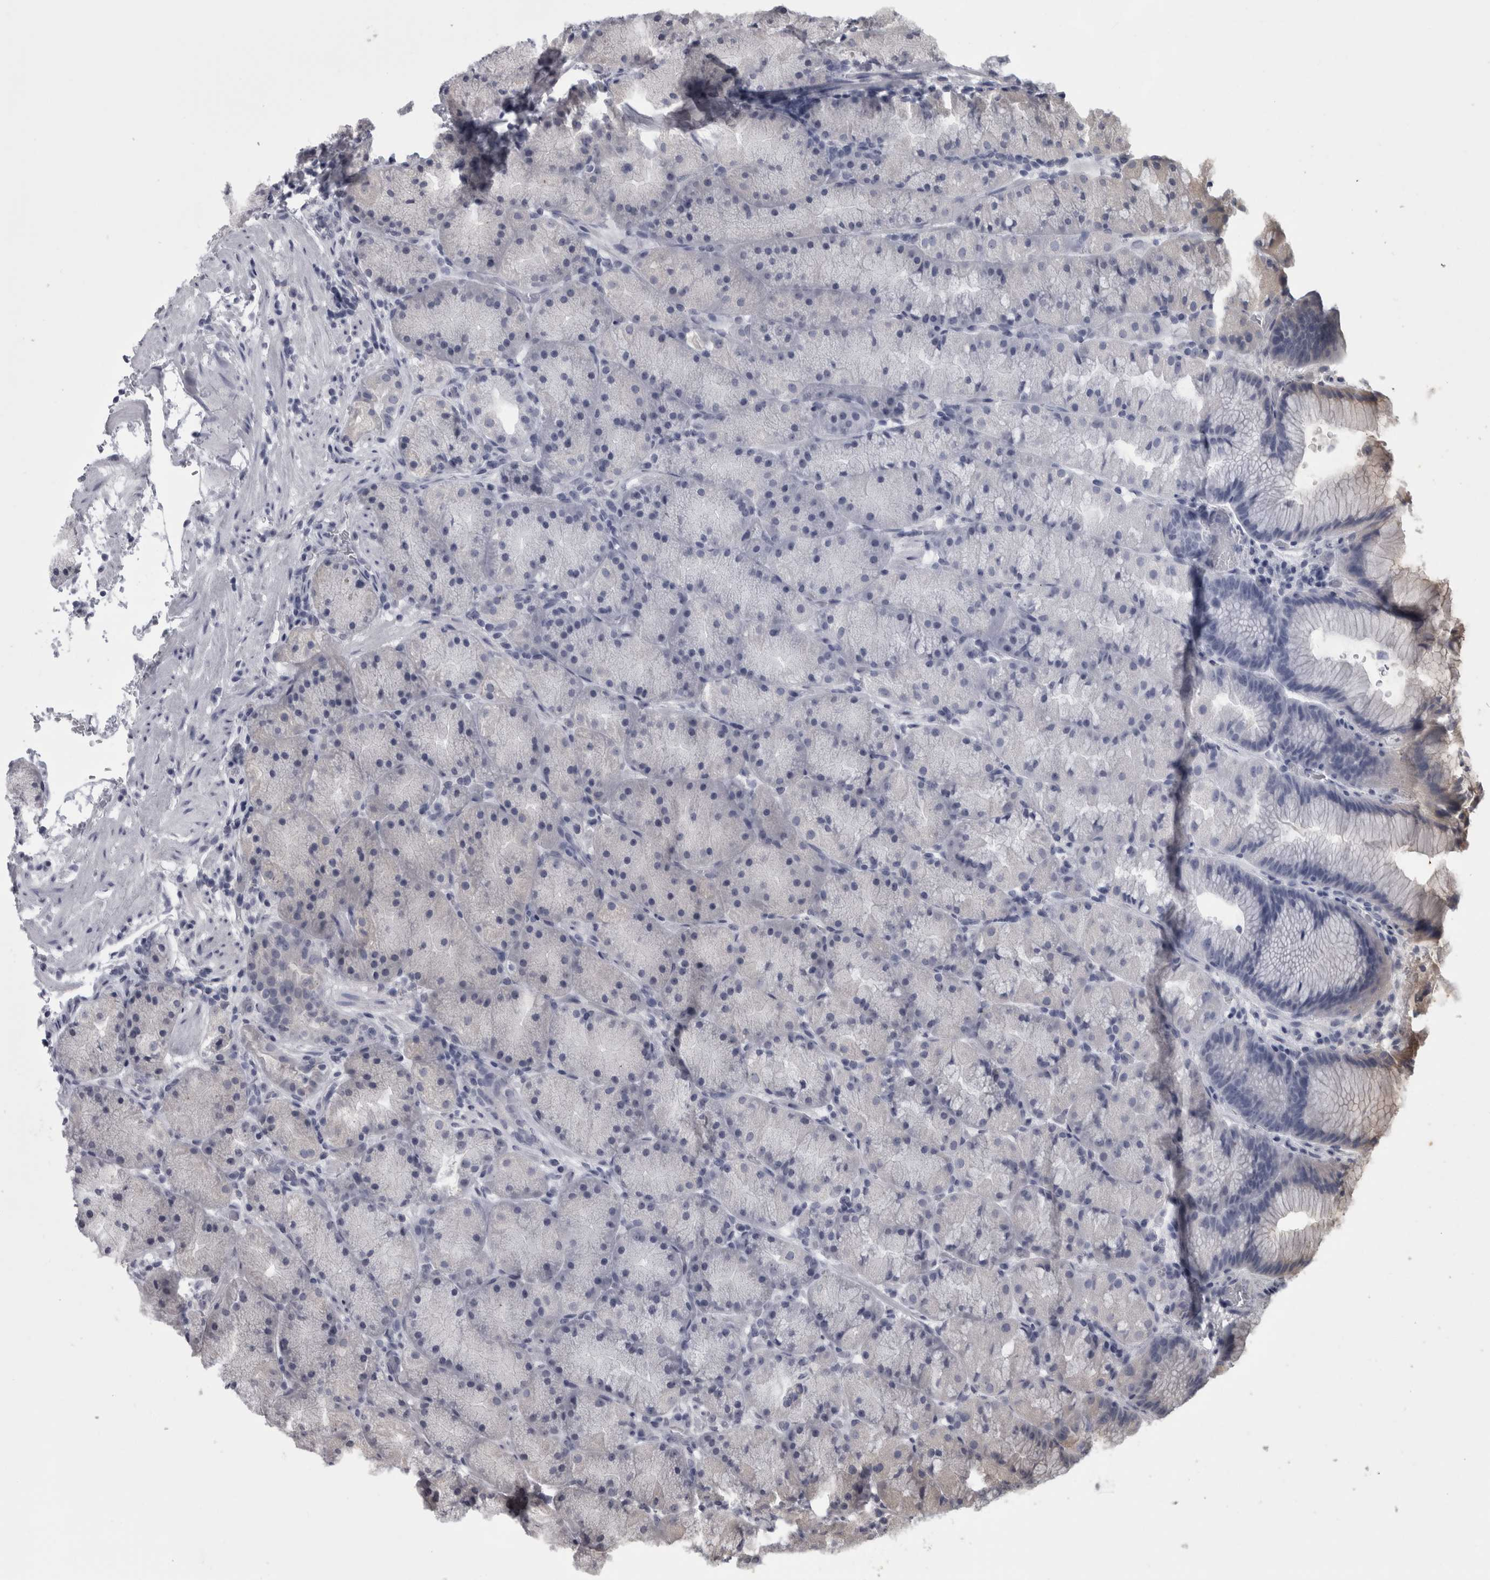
{"staining": {"intensity": "negative", "quantity": "none", "location": "none"}, "tissue": "stomach", "cell_type": "Glandular cells", "image_type": "normal", "snomed": [{"axis": "morphology", "description": "Normal tissue, NOS"}, {"axis": "topography", "description": "Stomach, upper"}, {"axis": "topography", "description": "Stomach"}], "caption": "This histopathology image is of benign stomach stained with immunohistochemistry (IHC) to label a protein in brown with the nuclei are counter-stained blue. There is no expression in glandular cells. Brightfield microscopy of immunohistochemistry (IHC) stained with DAB (3,3'-diaminobenzidine) (brown) and hematoxylin (blue), captured at high magnification.", "gene": "APRT", "patient": {"sex": "male", "age": 48}}